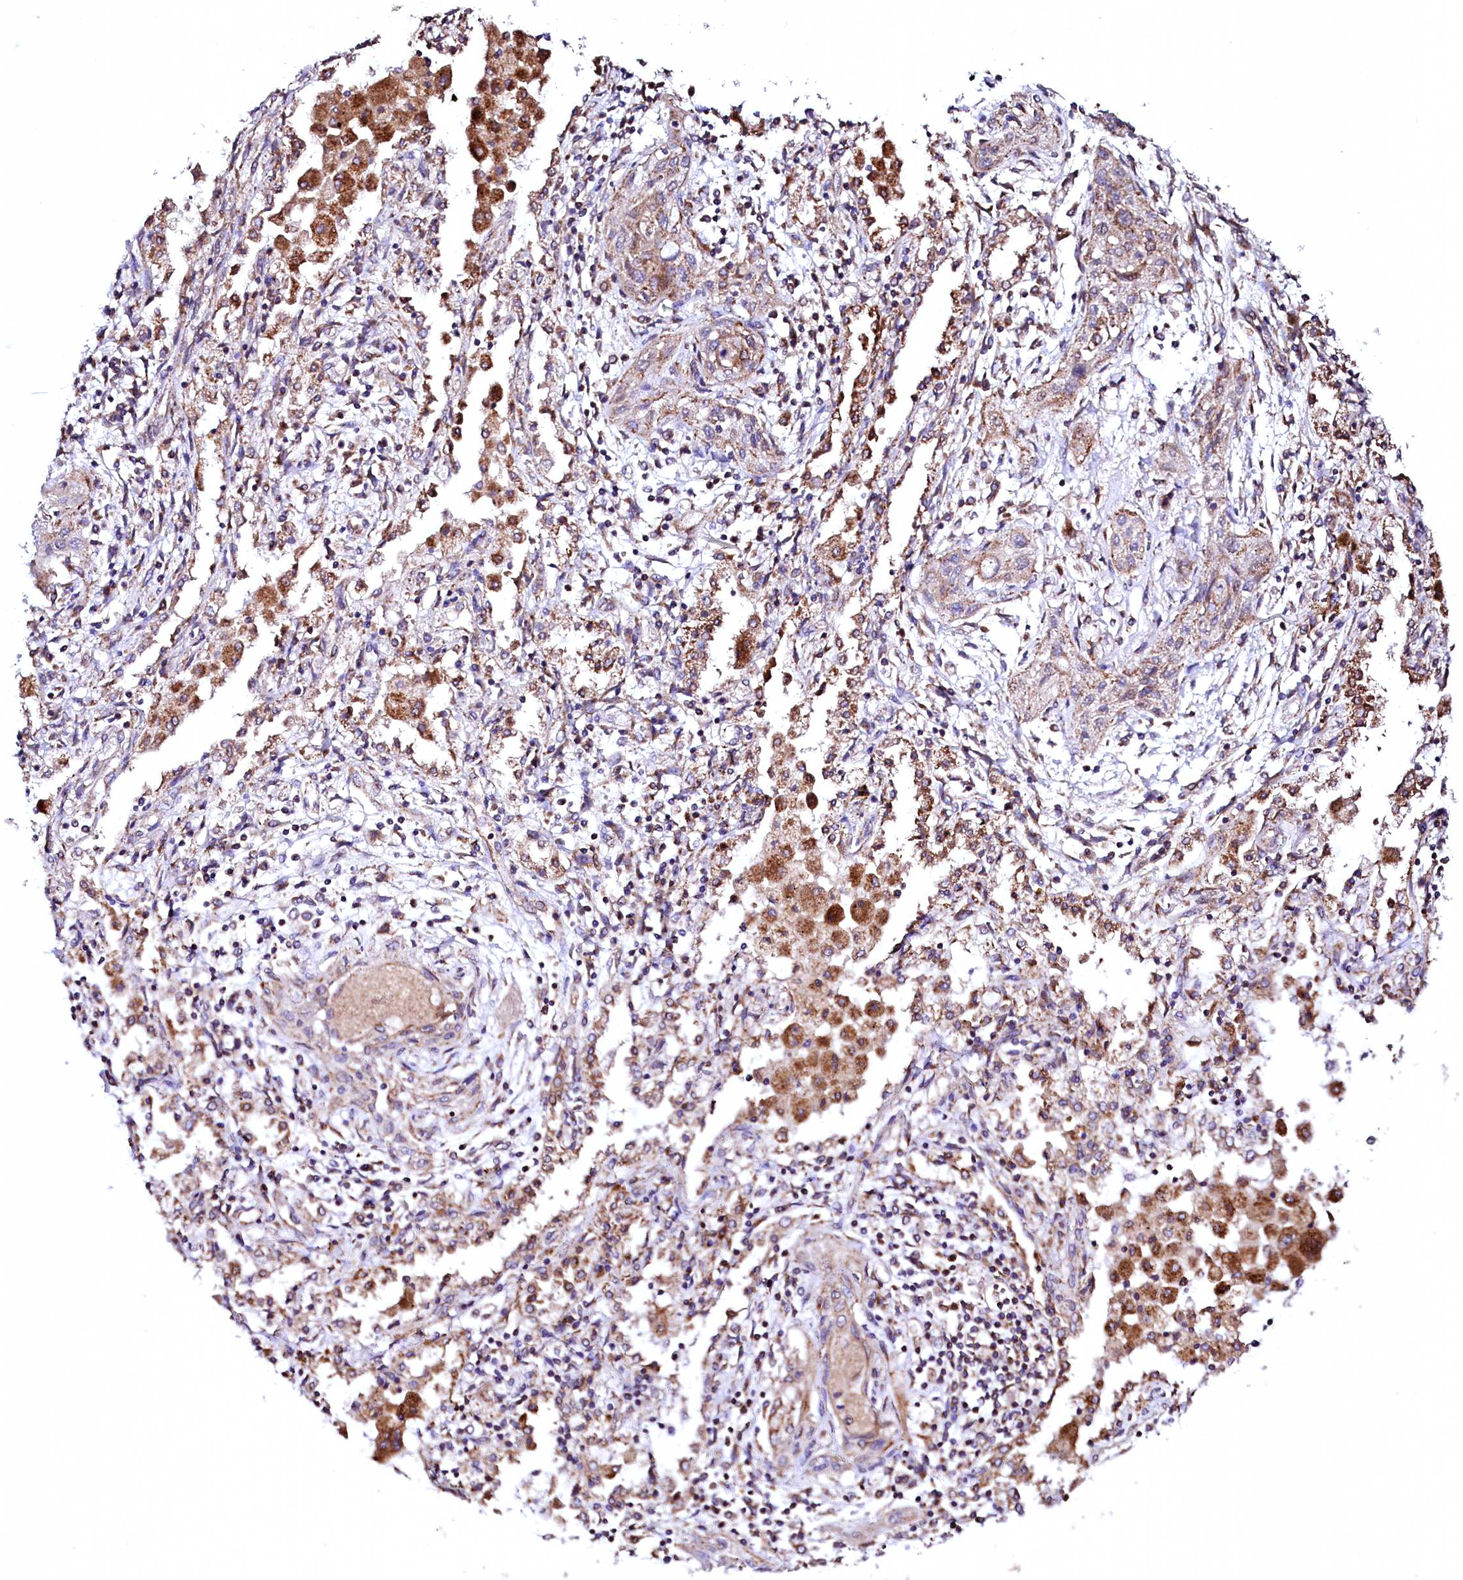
{"staining": {"intensity": "weak", "quantity": ">75%", "location": "cytoplasmic/membranous"}, "tissue": "lung cancer", "cell_type": "Tumor cells", "image_type": "cancer", "snomed": [{"axis": "morphology", "description": "Squamous cell carcinoma, NOS"}, {"axis": "topography", "description": "Lung"}], "caption": "Immunohistochemistry image of lung cancer stained for a protein (brown), which displays low levels of weak cytoplasmic/membranous staining in about >75% of tumor cells.", "gene": "UBE3C", "patient": {"sex": "female", "age": 47}}